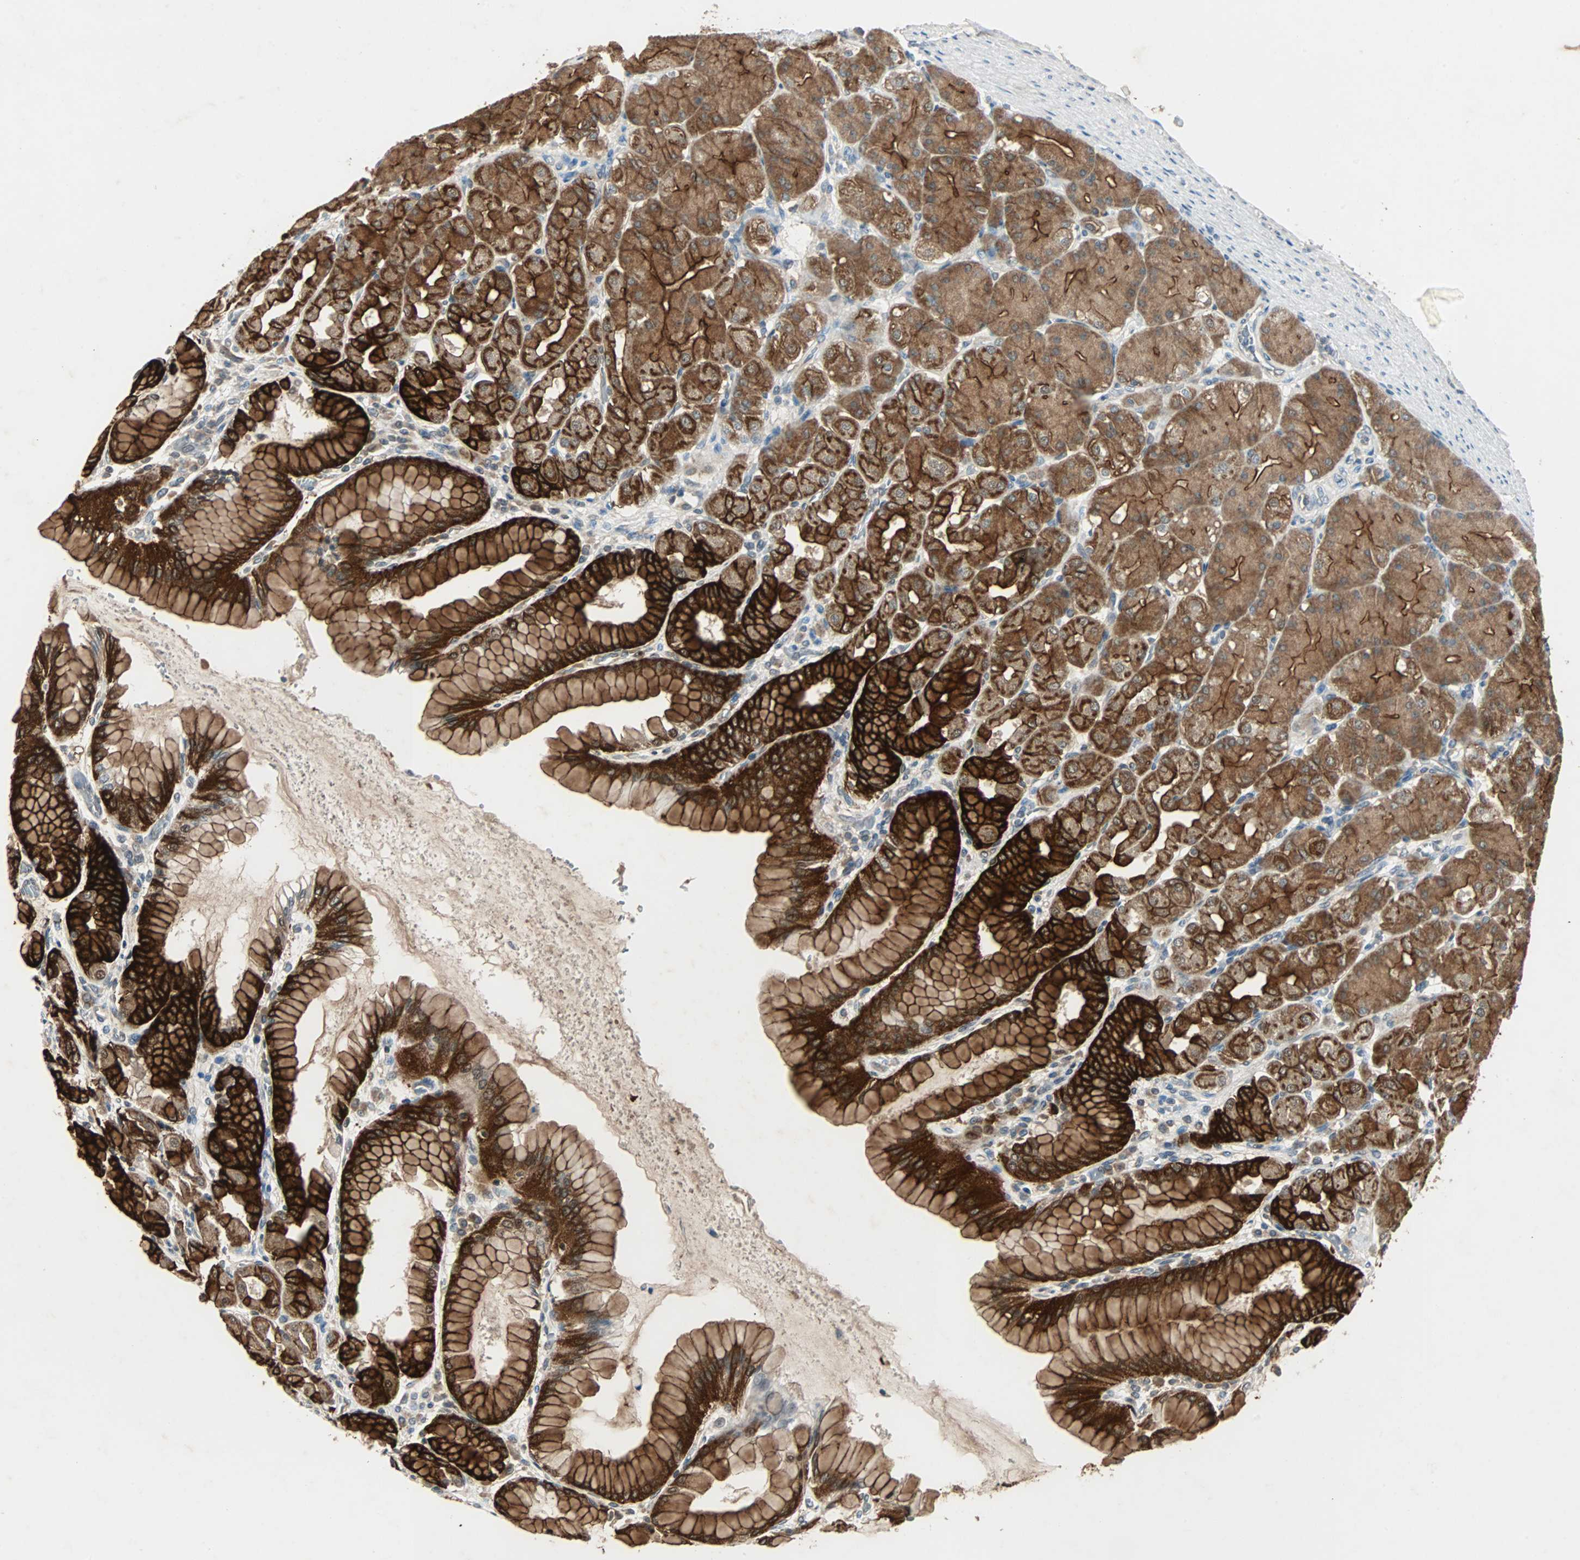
{"staining": {"intensity": "strong", "quantity": ">75%", "location": "cytoplasmic/membranous"}, "tissue": "stomach", "cell_type": "Glandular cells", "image_type": "normal", "snomed": [{"axis": "morphology", "description": "Normal tissue, NOS"}, {"axis": "topography", "description": "Stomach, upper"}], "caption": "Human stomach stained with a brown dye reveals strong cytoplasmic/membranous positive expression in about >75% of glandular cells.", "gene": "CMC2", "patient": {"sex": "female", "age": 56}}